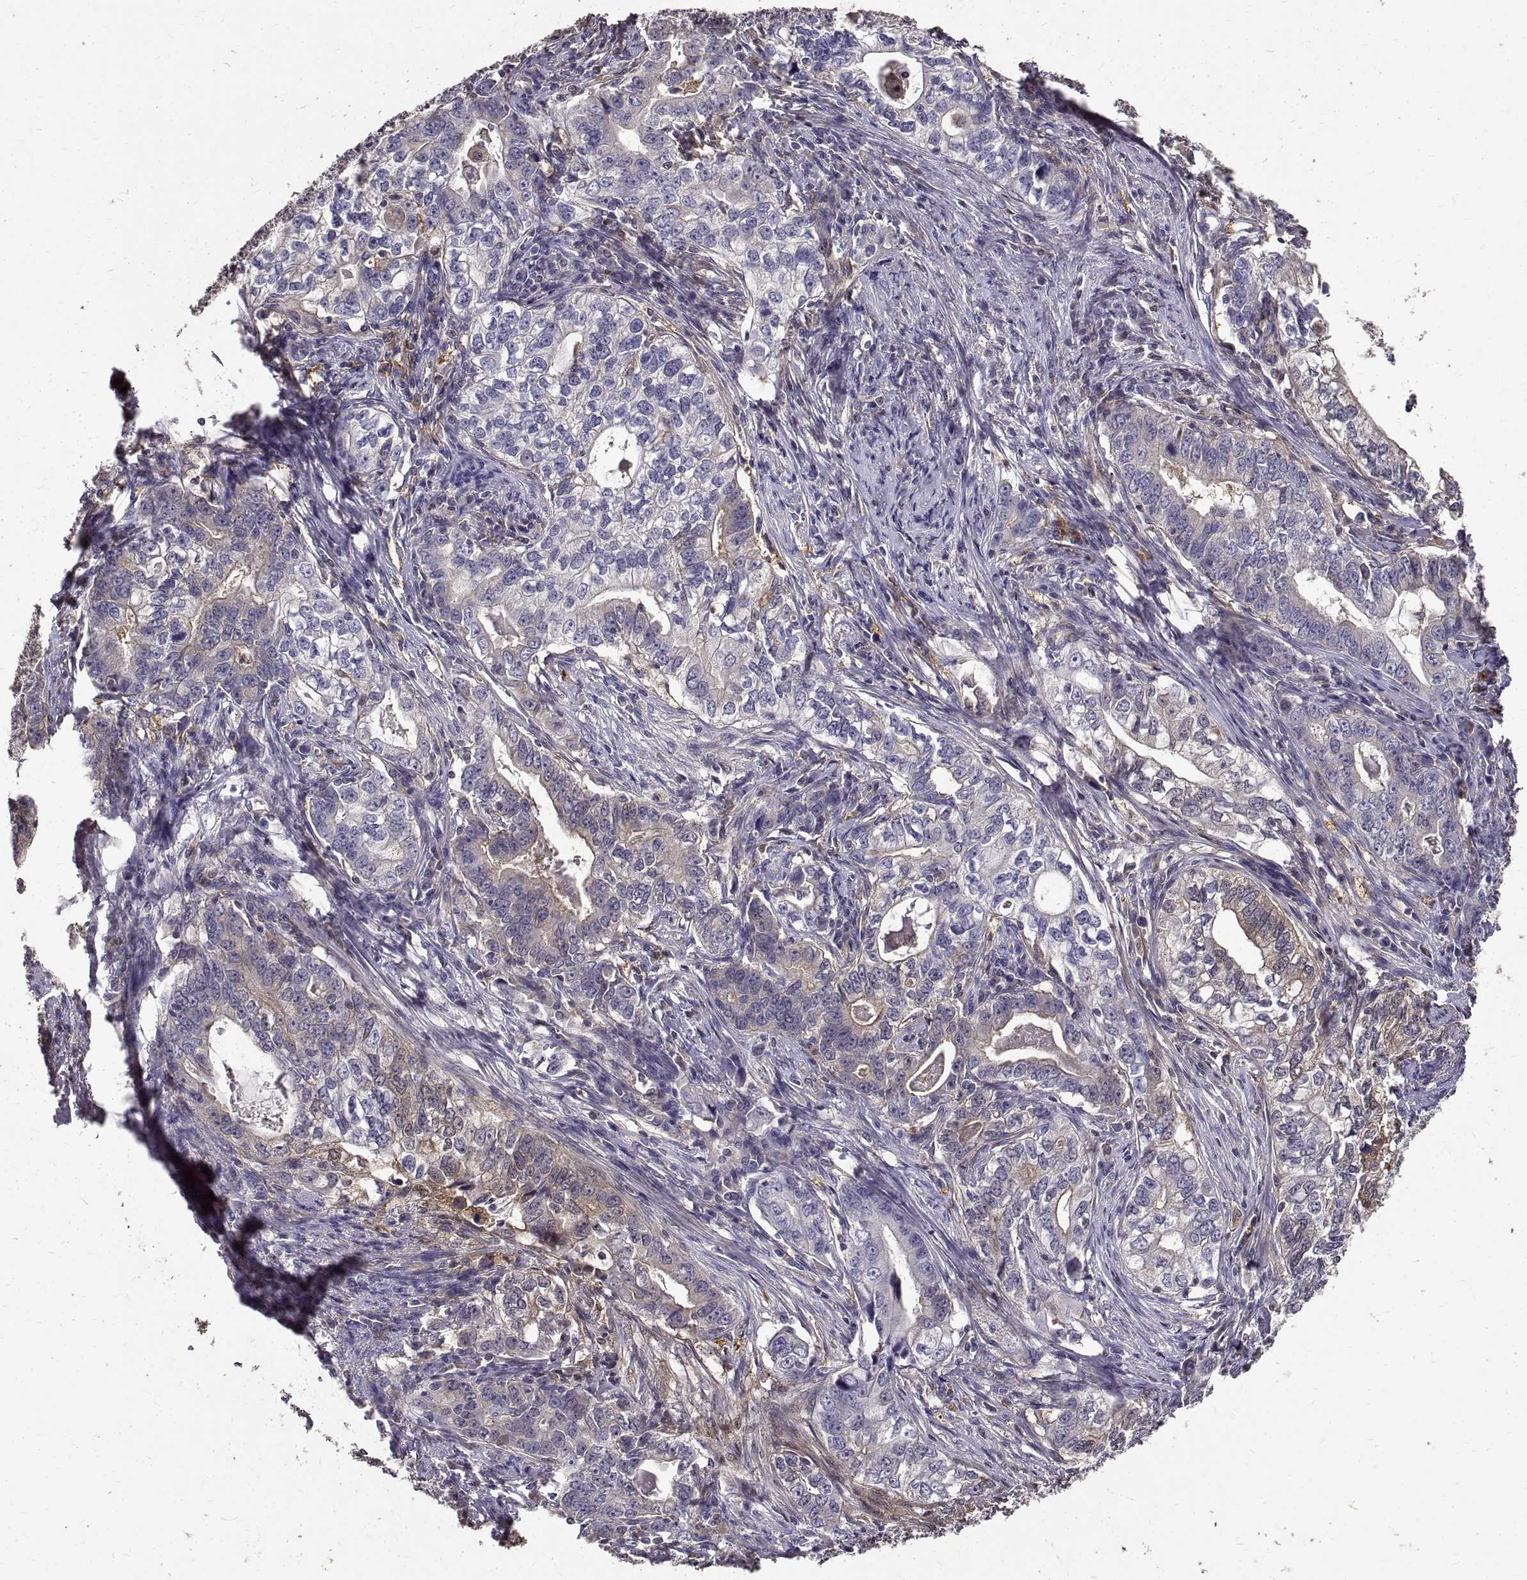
{"staining": {"intensity": "negative", "quantity": "none", "location": "none"}, "tissue": "stomach cancer", "cell_type": "Tumor cells", "image_type": "cancer", "snomed": [{"axis": "morphology", "description": "Adenocarcinoma, NOS"}, {"axis": "topography", "description": "Stomach, lower"}], "caption": "Immunohistochemical staining of stomach cancer (adenocarcinoma) shows no significant staining in tumor cells. (DAB immunohistochemistry (IHC) with hematoxylin counter stain).", "gene": "PEA15", "patient": {"sex": "female", "age": 72}}